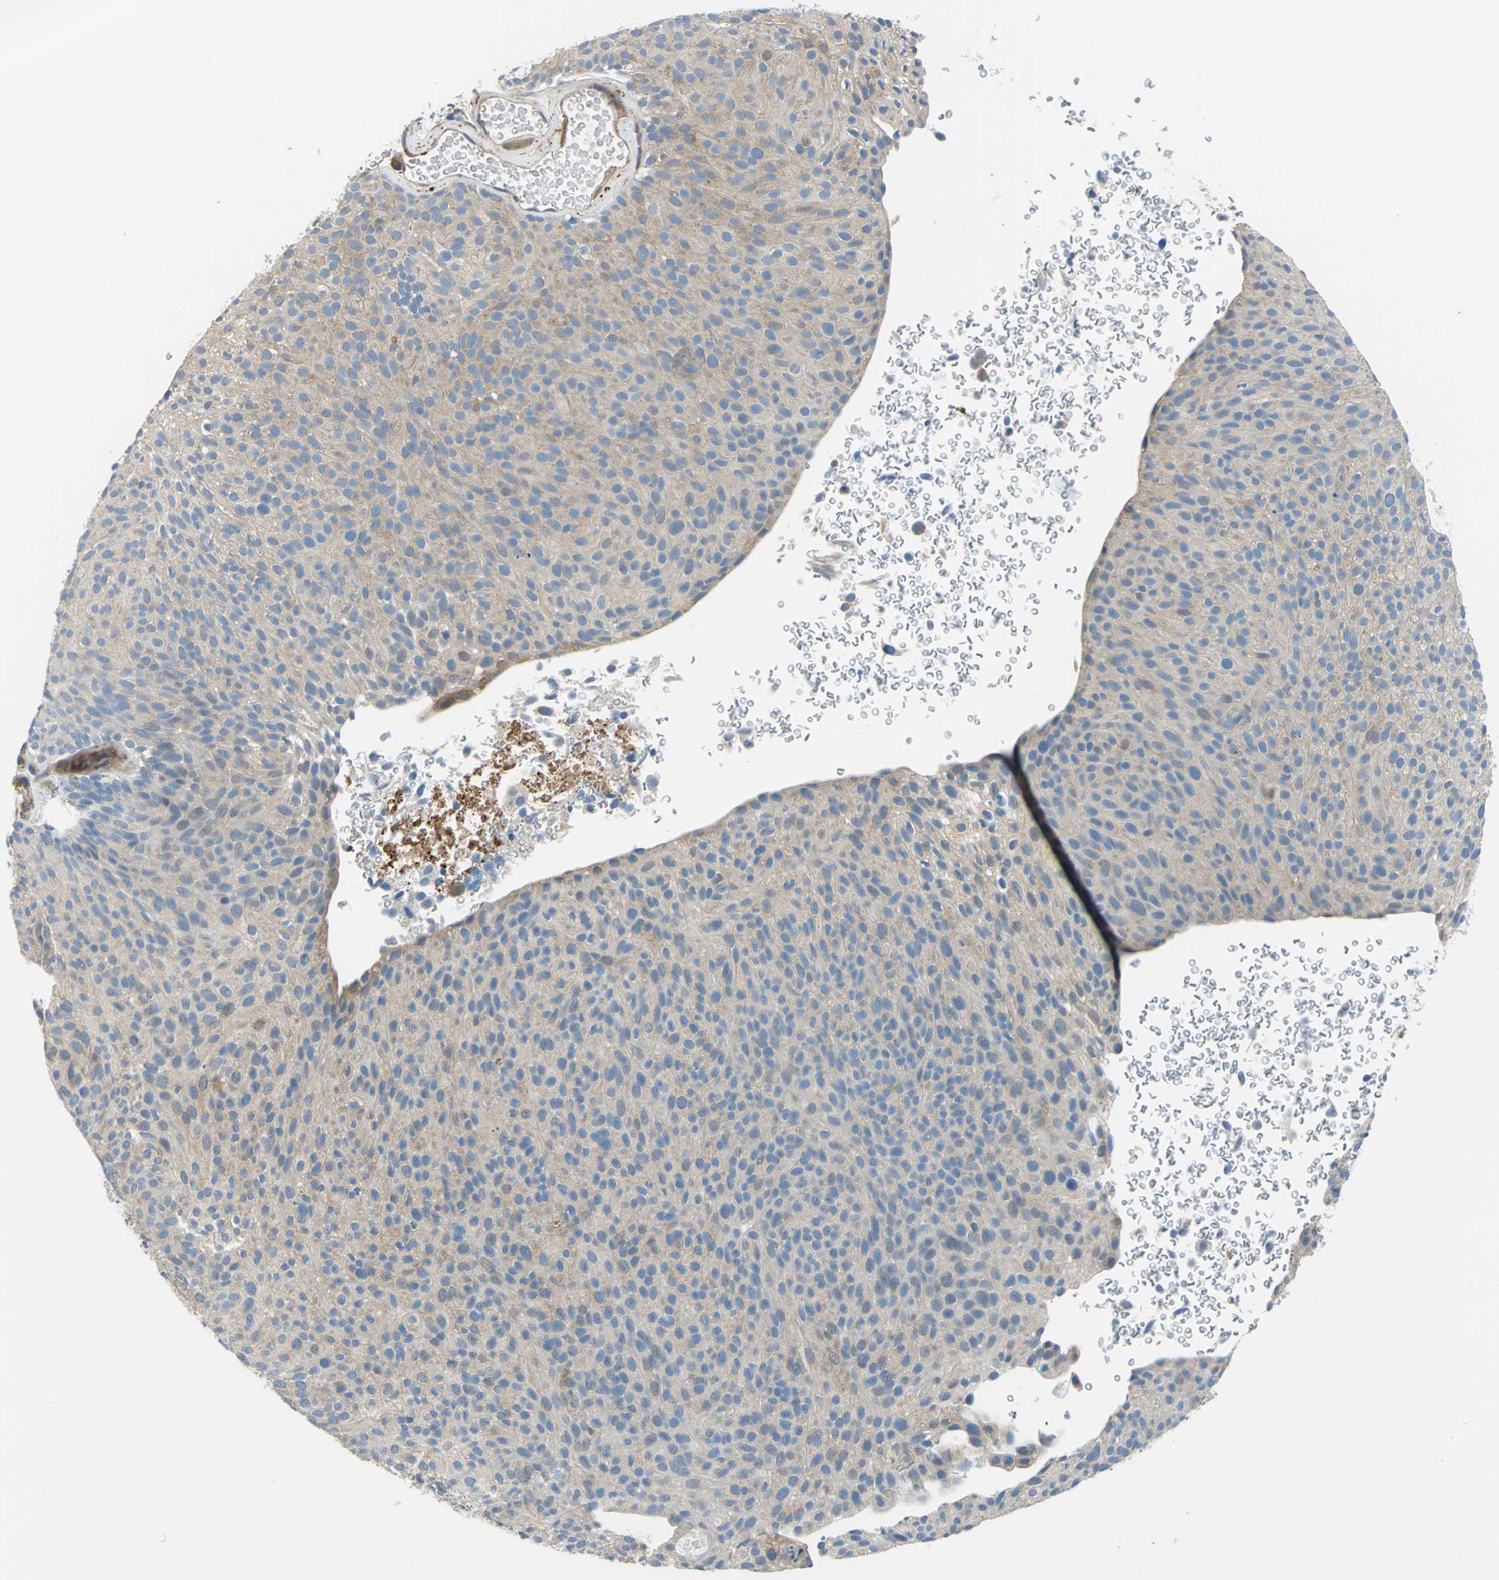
{"staining": {"intensity": "weak", "quantity": ">75%", "location": "cytoplasmic/membranous"}, "tissue": "urothelial cancer", "cell_type": "Tumor cells", "image_type": "cancer", "snomed": [{"axis": "morphology", "description": "Urothelial carcinoma, Low grade"}, {"axis": "topography", "description": "Urinary bladder"}], "caption": "There is low levels of weak cytoplasmic/membranous positivity in tumor cells of urothelial carcinoma (low-grade), as demonstrated by immunohistochemical staining (brown color).", "gene": "CDC42EP1", "patient": {"sex": "male", "age": 78}}